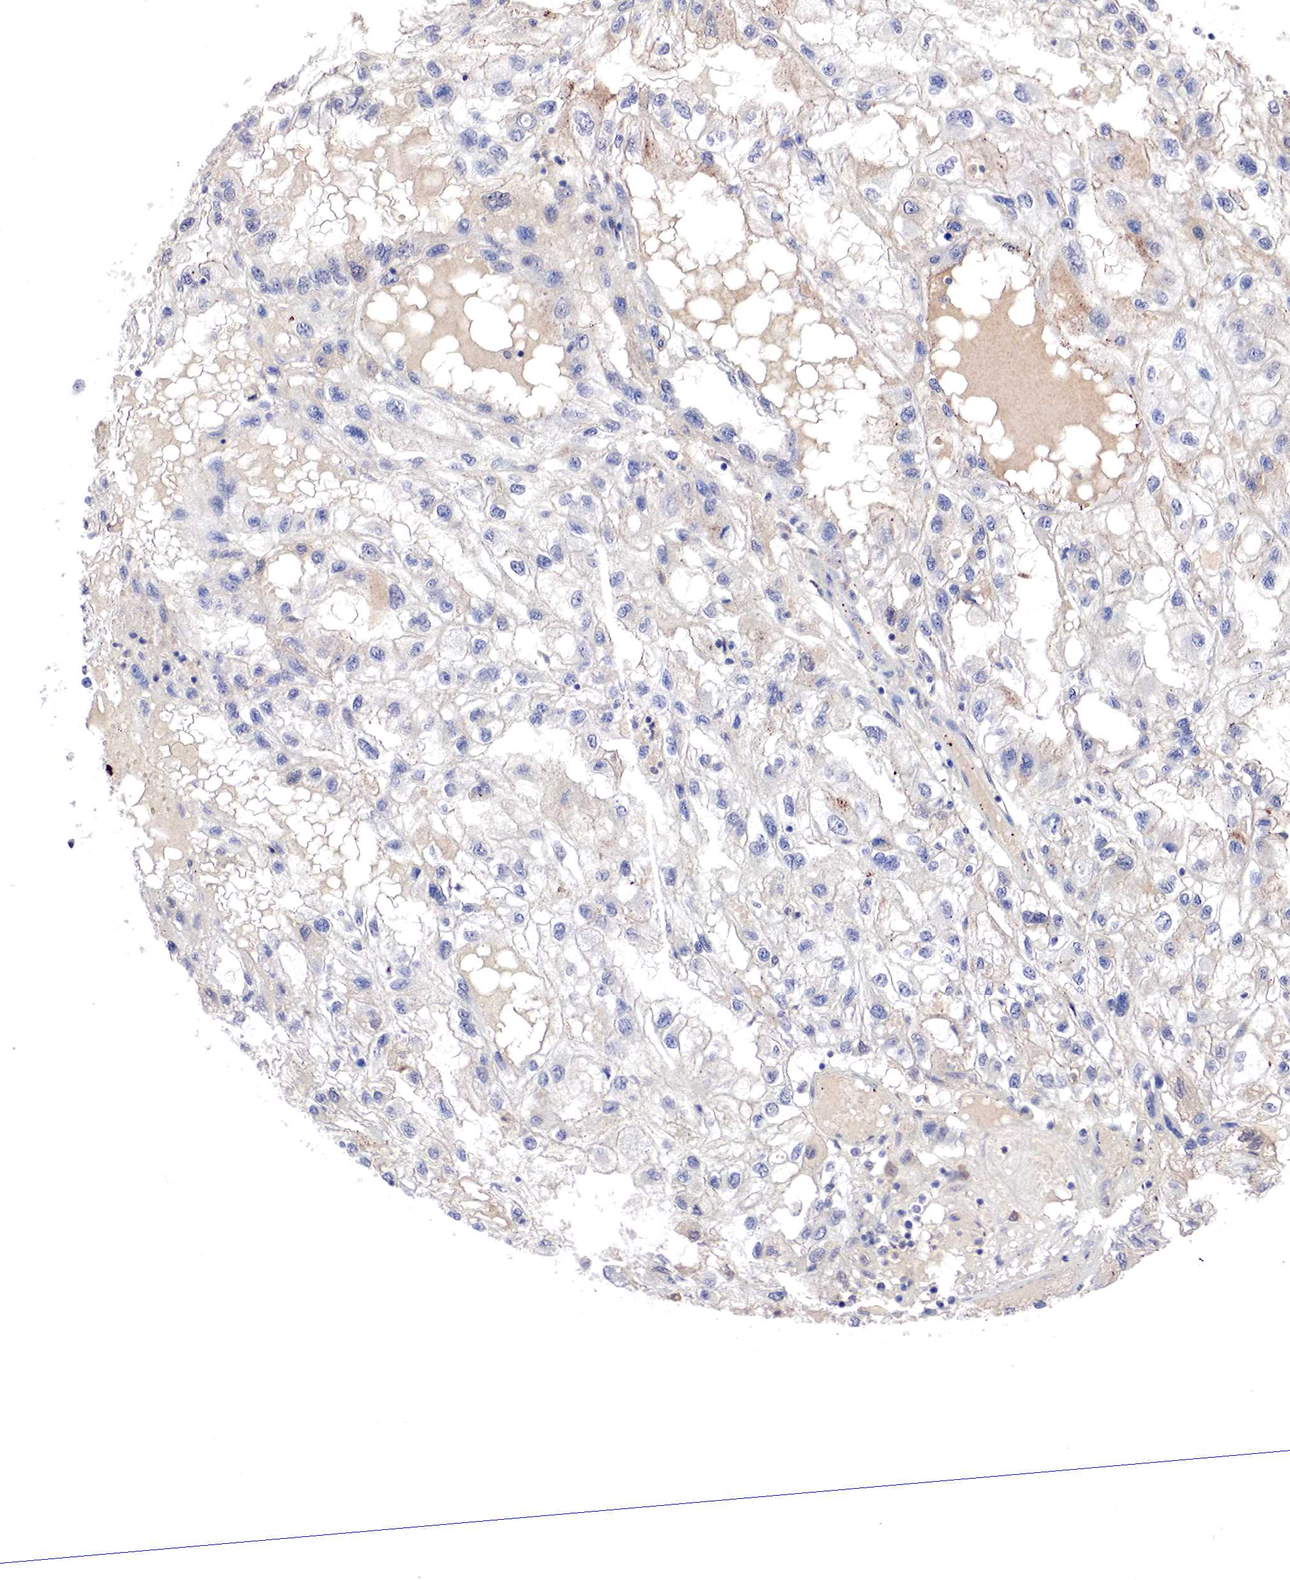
{"staining": {"intensity": "negative", "quantity": "none", "location": "none"}, "tissue": "renal cancer", "cell_type": "Tumor cells", "image_type": "cancer", "snomed": [{"axis": "morphology", "description": "Normal tissue, NOS"}, {"axis": "morphology", "description": "Adenocarcinoma, NOS"}, {"axis": "topography", "description": "Kidney"}], "caption": "This is an IHC image of human renal adenocarcinoma. There is no positivity in tumor cells.", "gene": "DACH2", "patient": {"sex": "male", "age": 71}}